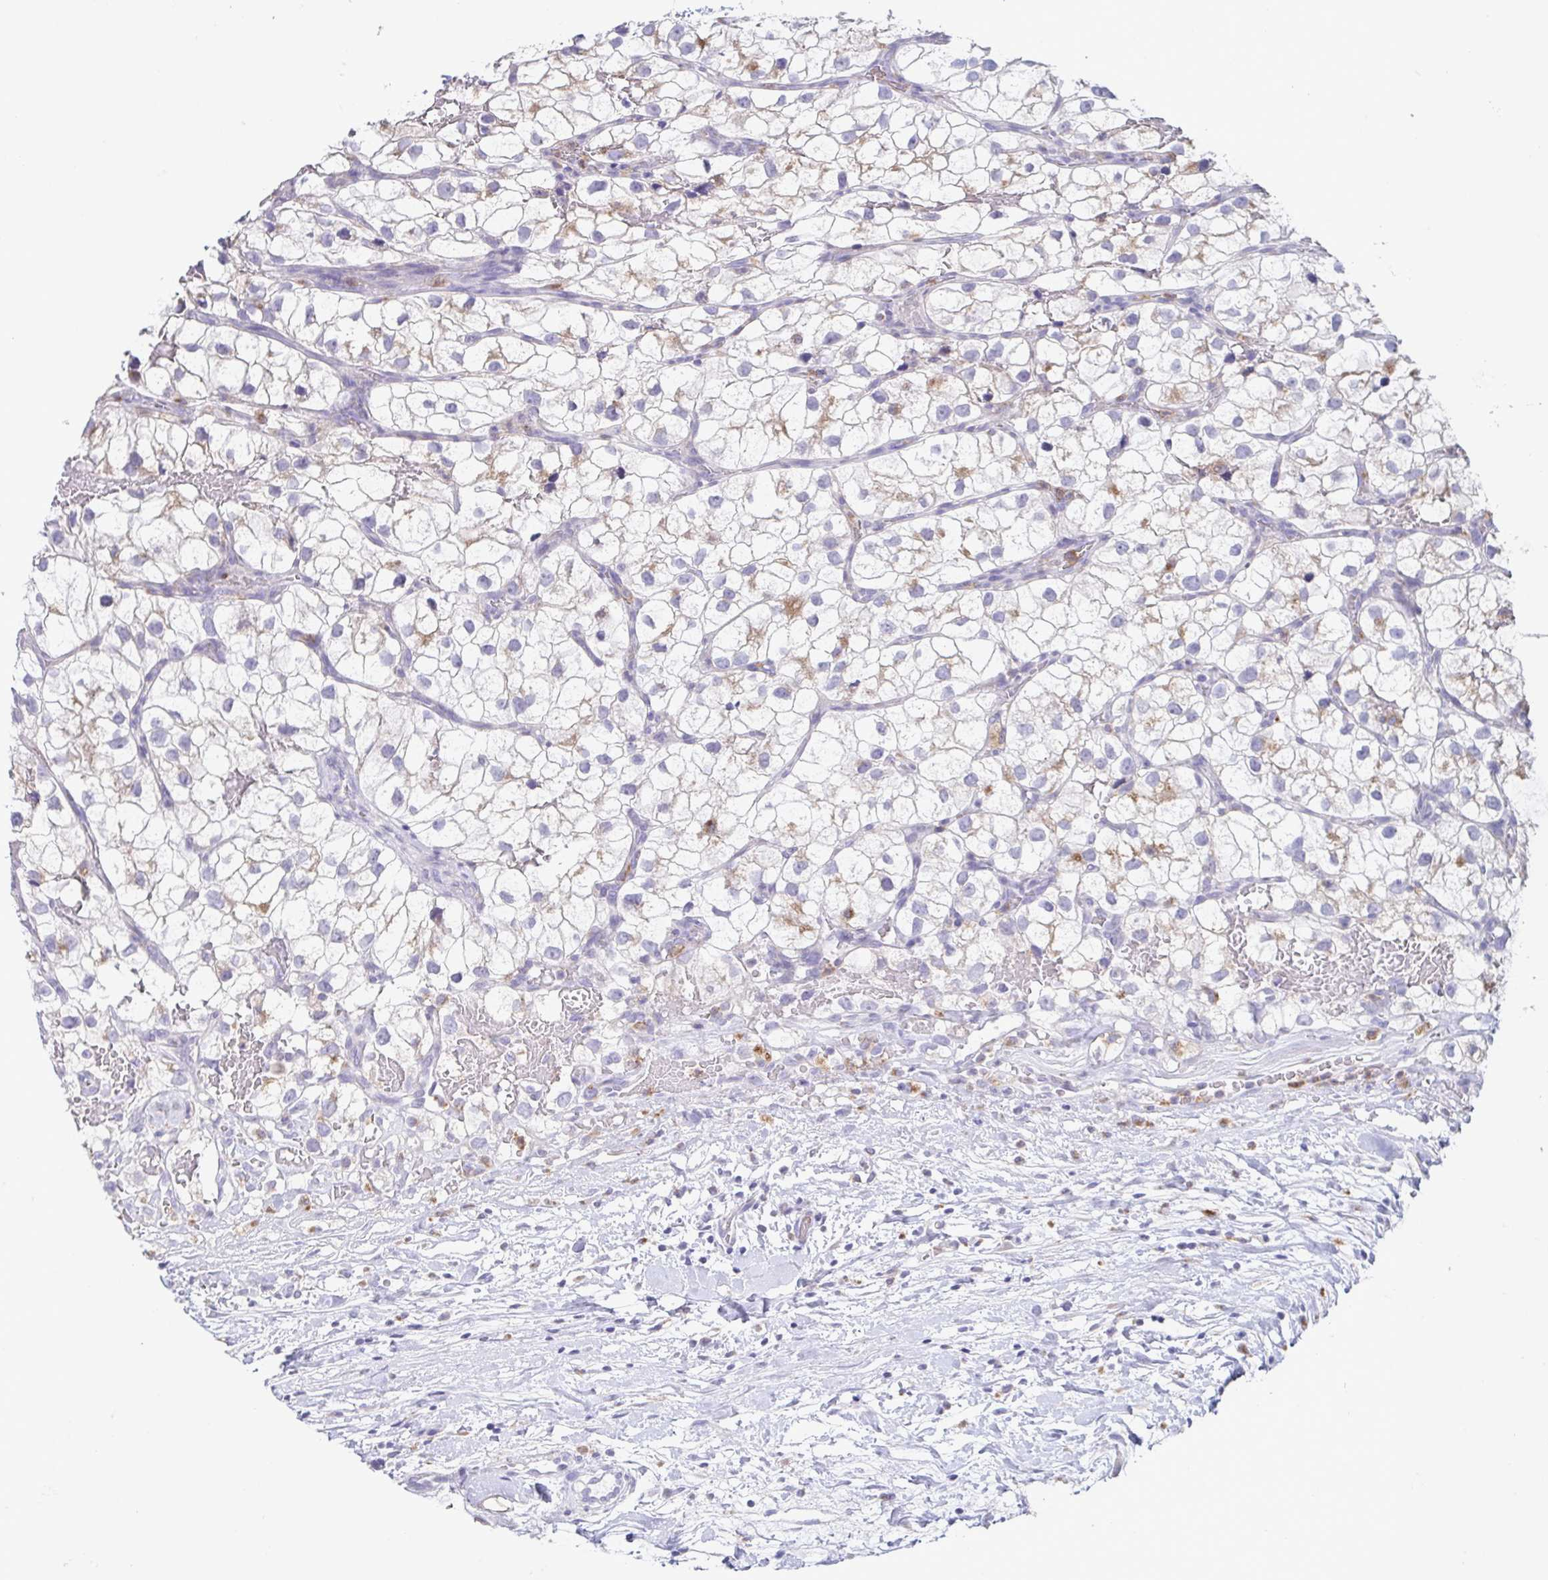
{"staining": {"intensity": "negative", "quantity": "none", "location": "none"}, "tissue": "renal cancer", "cell_type": "Tumor cells", "image_type": "cancer", "snomed": [{"axis": "morphology", "description": "Adenocarcinoma, NOS"}, {"axis": "topography", "description": "Kidney"}], "caption": "IHC image of neoplastic tissue: human renal cancer stained with DAB exhibits no significant protein staining in tumor cells.", "gene": "ATP6V1G2", "patient": {"sex": "male", "age": 59}}